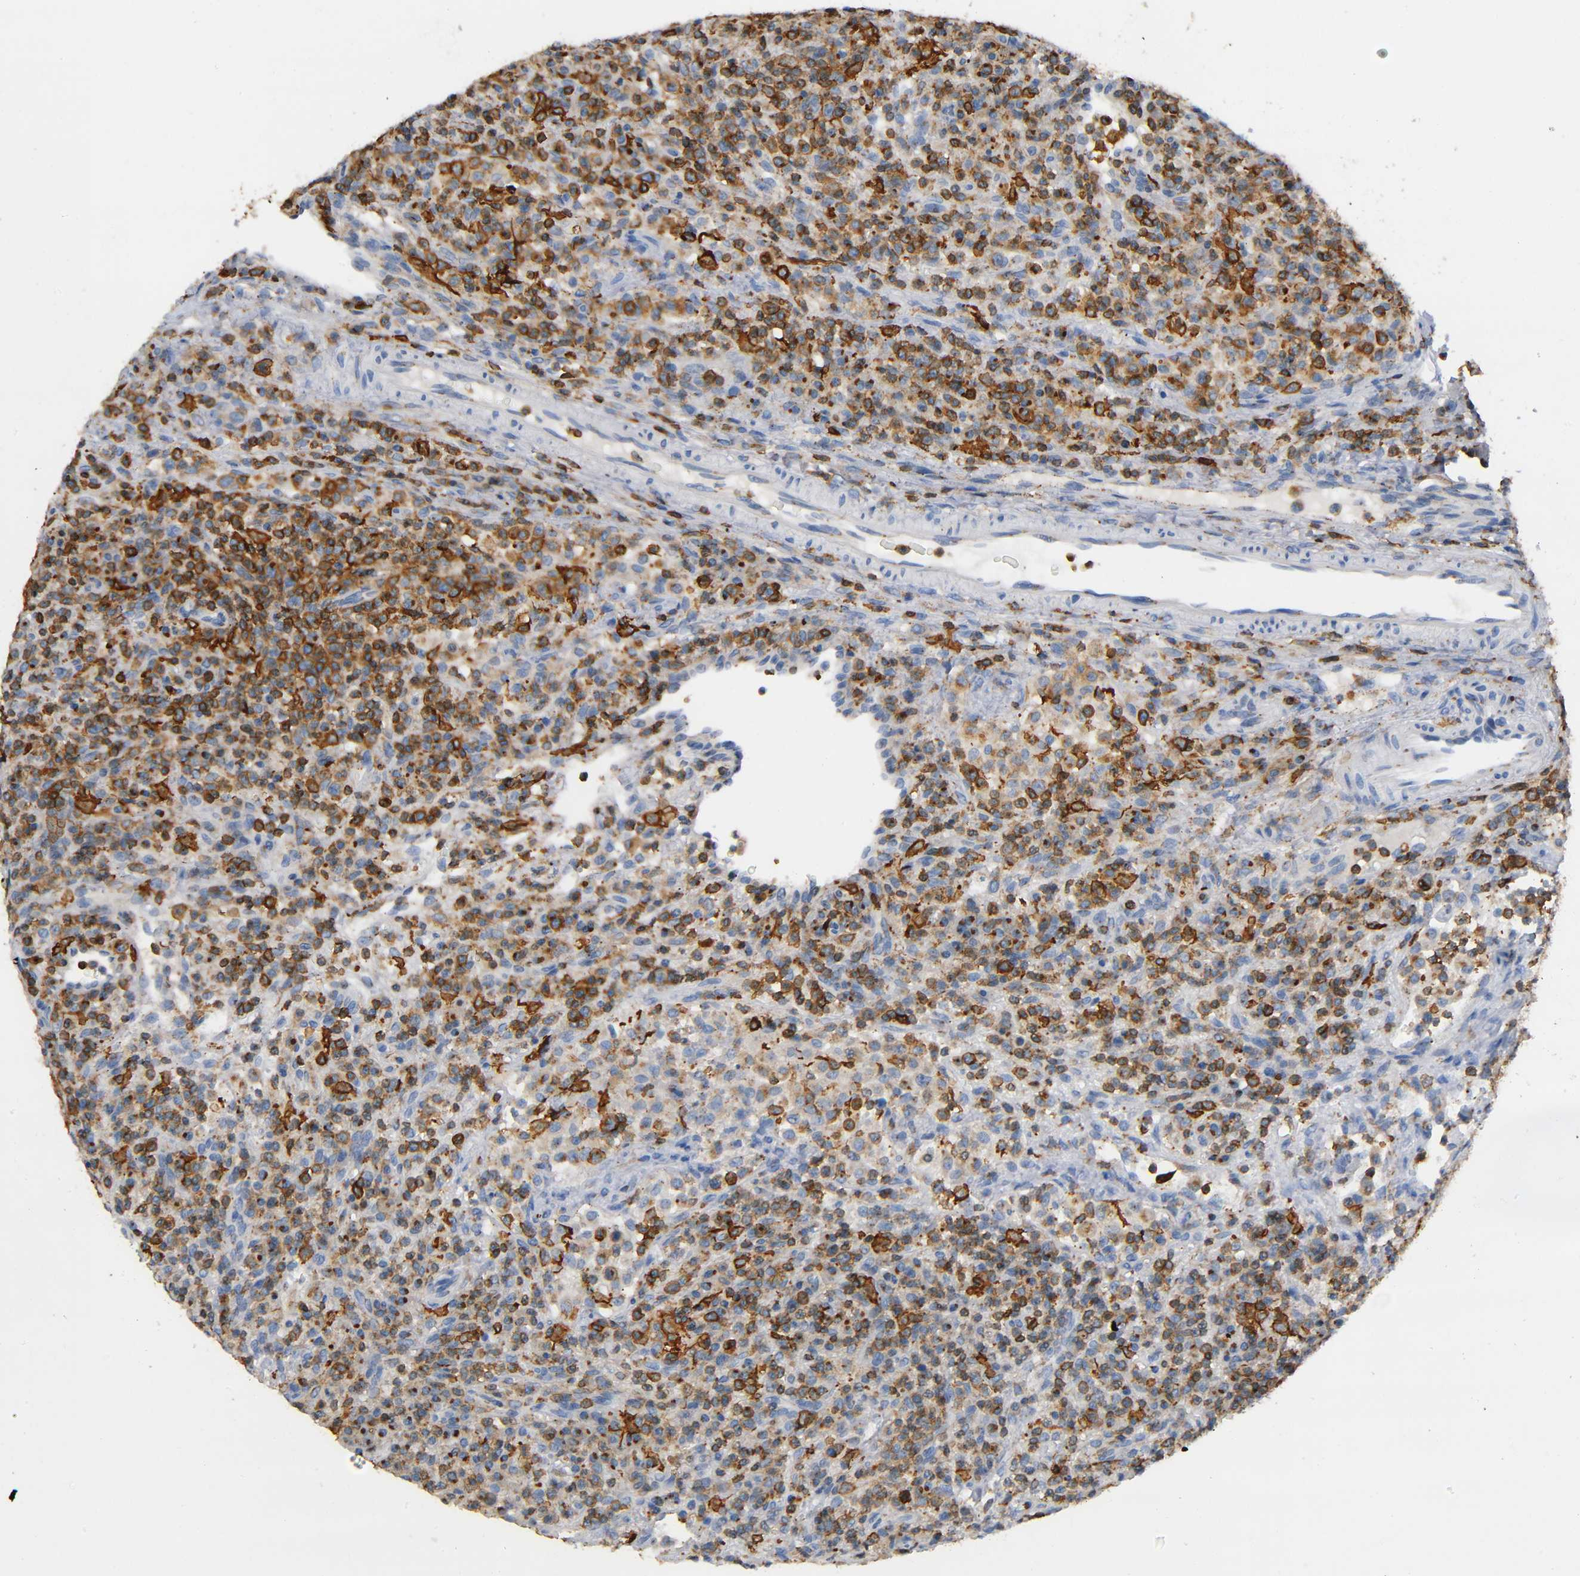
{"staining": {"intensity": "strong", "quantity": ">75%", "location": "cytoplasmic/membranous"}, "tissue": "lymphoma", "cell_type": "Tumor cells", "image_type": "cancer", "snomed": [{"axis": "morphology", "description": "Hodgkin's disease, NOS"}, {"axis": "topography", "description": "Lymph node"}], "caption": "Tumor cells exhibit high levels of strong cytoplasmic/membranous positivity in approximately >75% of cells in human lymphoma.", "gene": "CAPN10", "patient": {"sex": "male", "age": 65}}